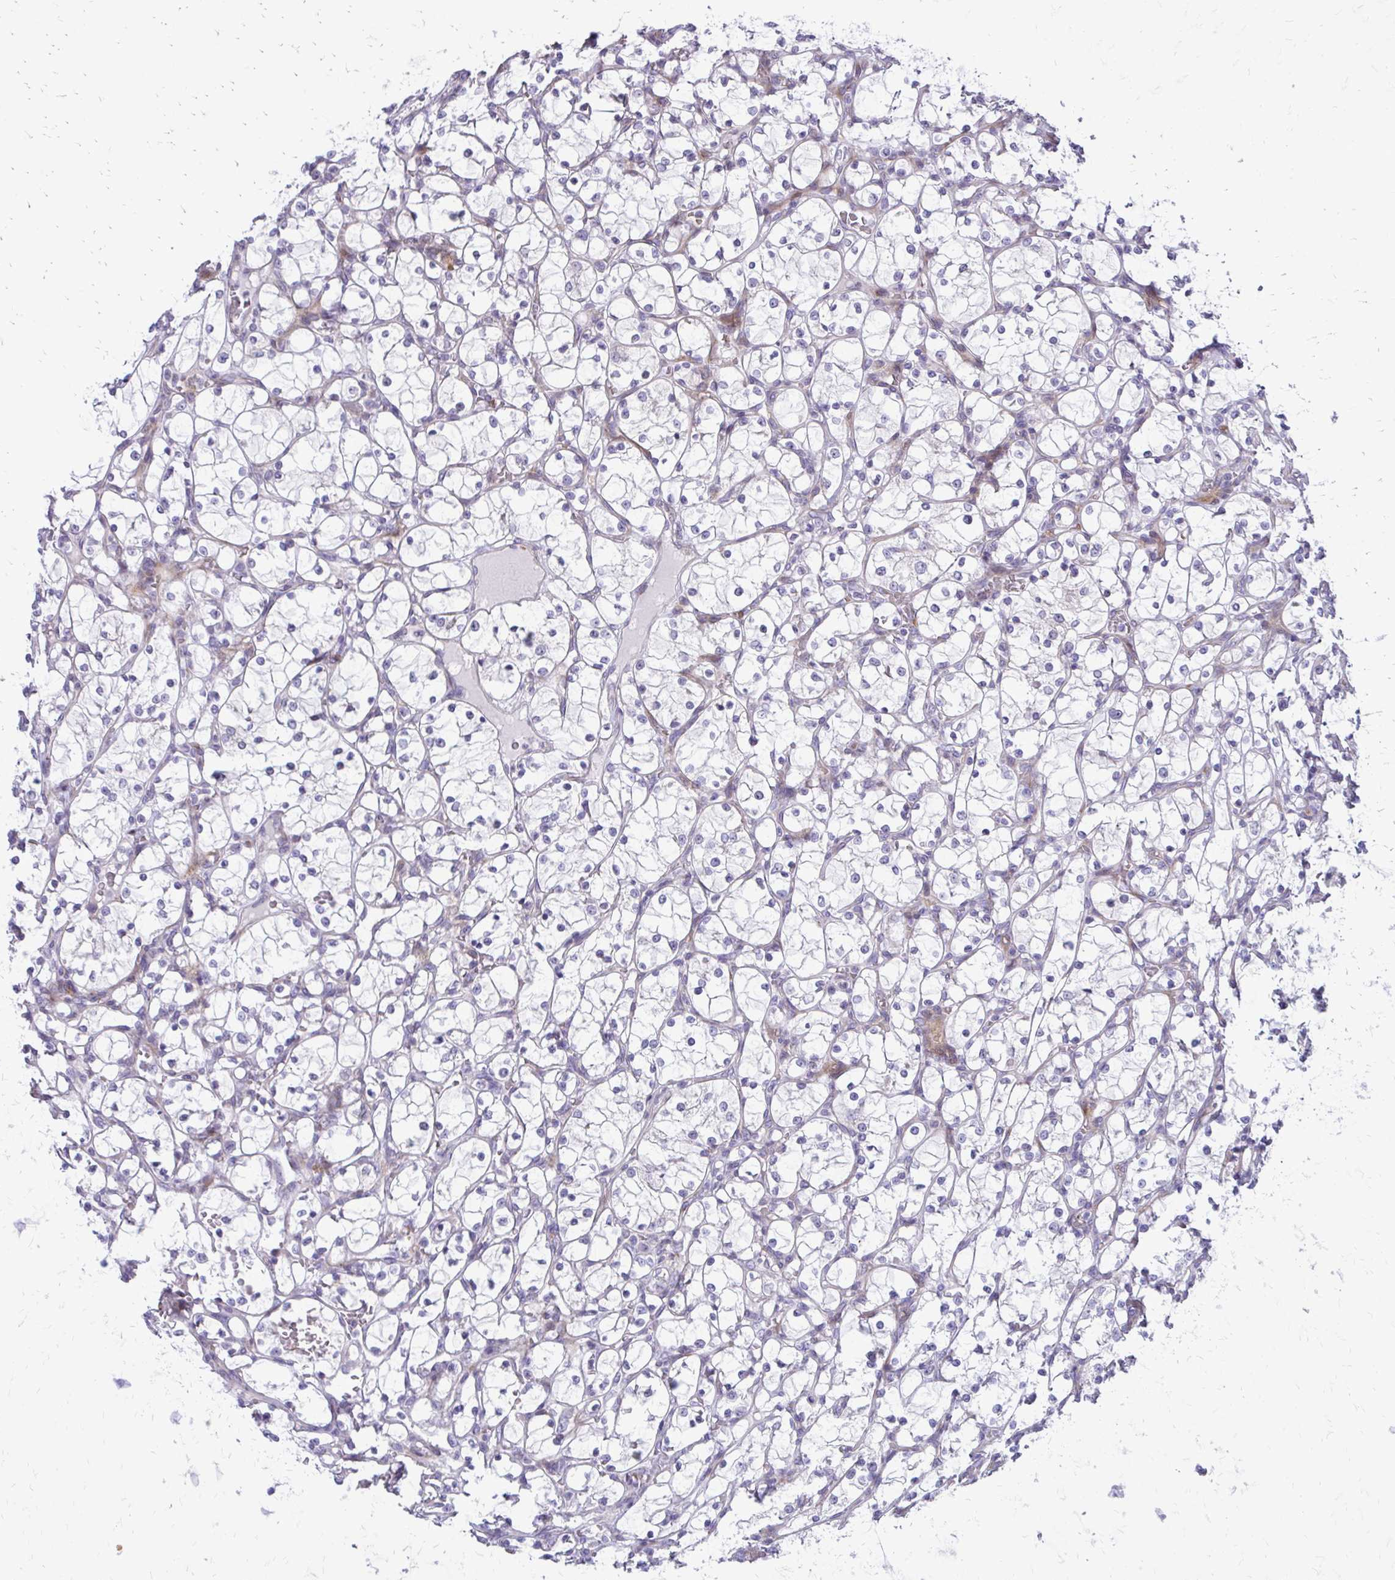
{"staining": {"intensity": "negative", "quantity": "none", "location": "none"}, "tissue": "renal cancer", "cell_type": "Tumor cells", "image_type": "cancer", "snomed": [{"axis": "morphology", "description": "Adenocarcinoma, NOS"}, {"axis": "topography", "description": "Kidney"}], "caption": "High power microscopy photomicrograph of an immunohistochemistry (IHC) image of adenocarcinoma (renal), revealing no significant staining in tumor cells.", "gene": "FUNDC2", "patient": {"sex": "female", "age": 69}}